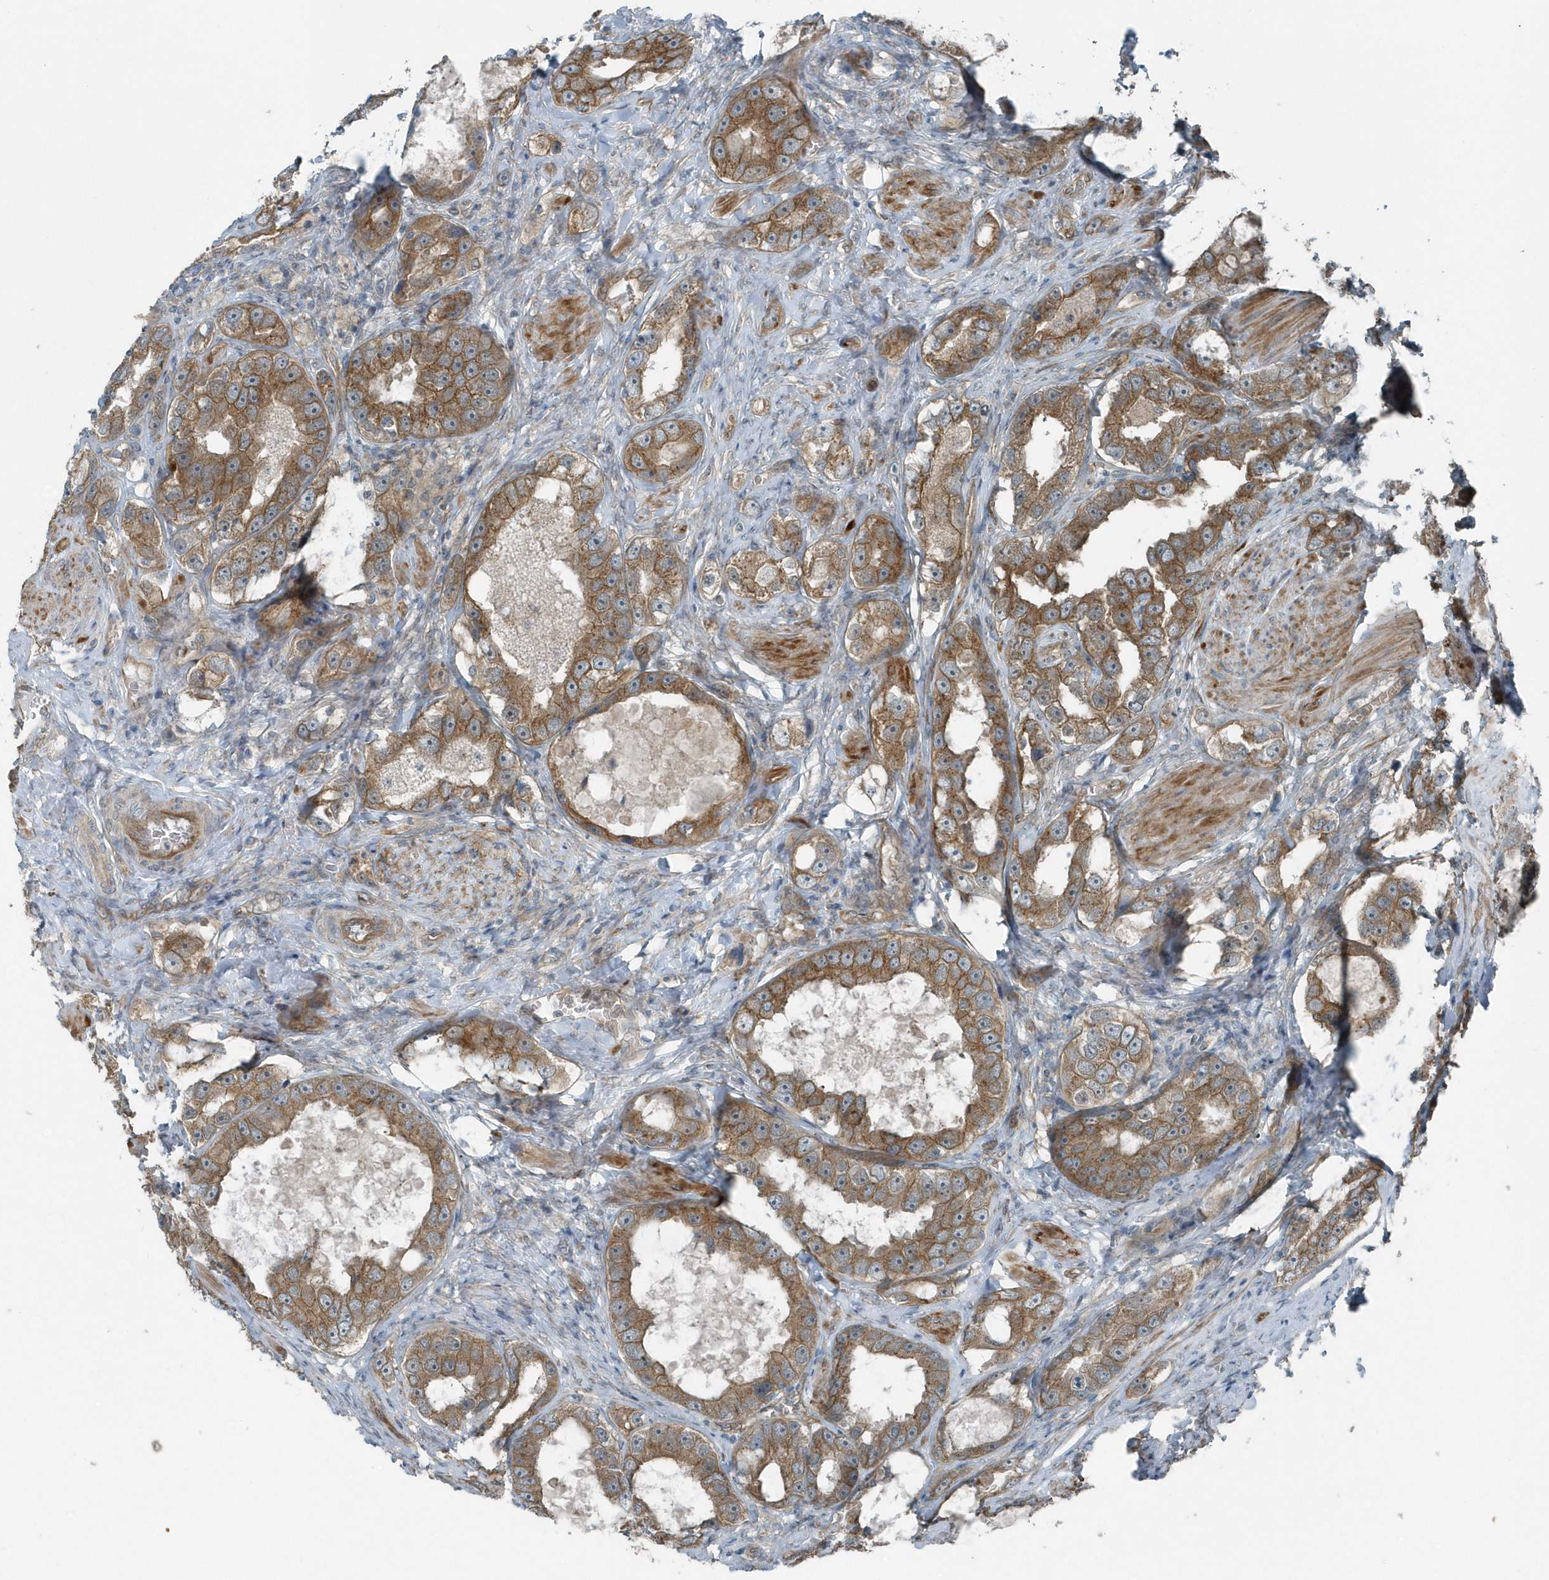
{"staining": {"intensity": "moderate", "quantity": ">75%", "location": "cytoplasmic/membranous"}, "tissue": "prostate cancer", "cell_type": "Tumor cells", "image_type": "cancer", "snomed": [{"axis": "morphology", "description": "Adenocarcinoma, High grade"}, {"axis": "topography", "description": "Prostate"}], "caption": "Prostate adenocarcinoma (high-grade) tissue demonstrates moderate cytoplasmic/membranous positivity in approximately >75% of tumor cells, visualized by immunohistochemistry. (IHC, brightfield microscopy, high magnification).", "gene": "GCC2", "patient": {"sex": "male", "age": 63}}